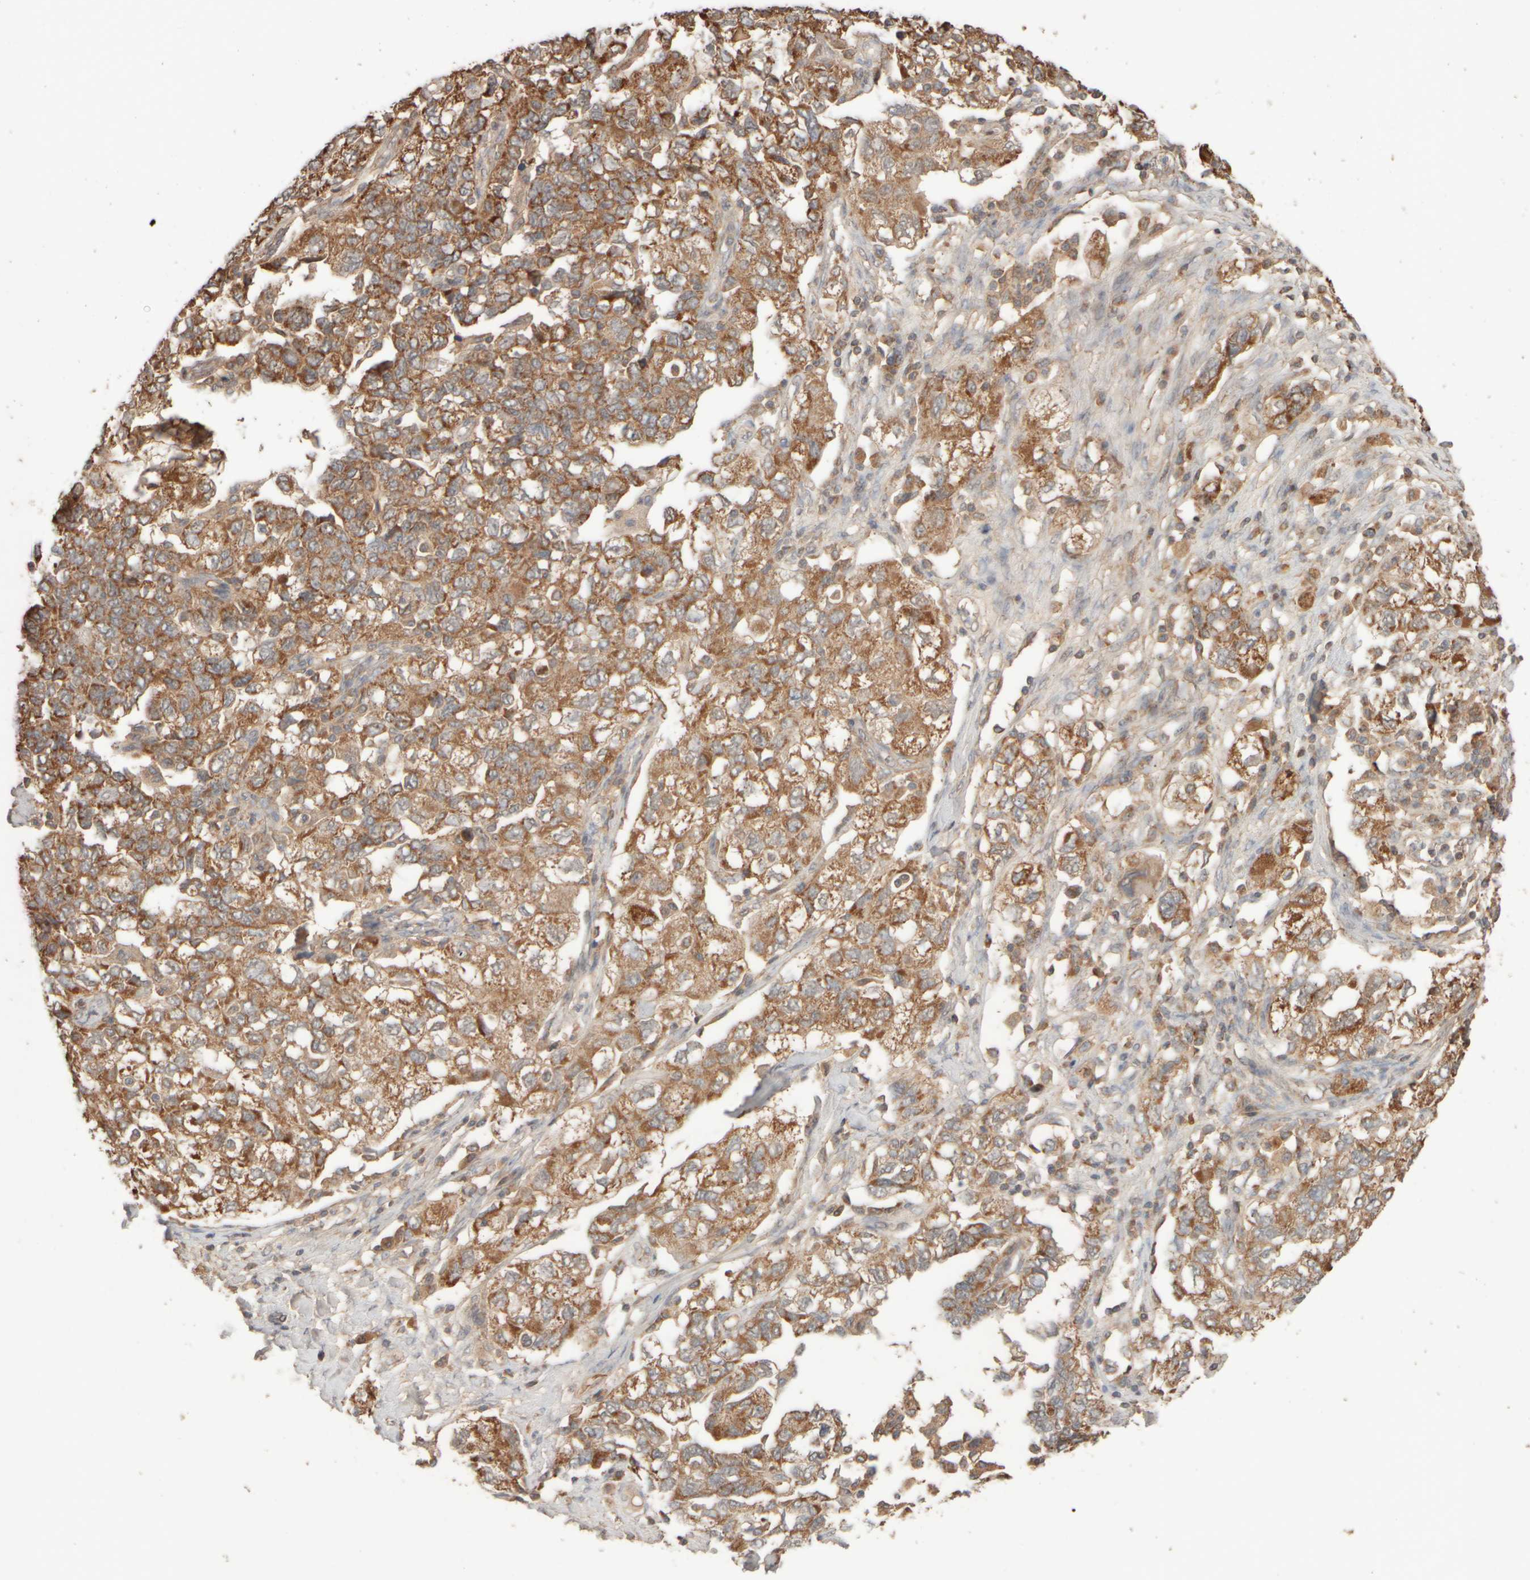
{"staining": {"intensity": "moderate", "quantity": ">75%", "location": "cytoplasmic/membranous"}, "tissue": "ovarian cancer", "cell_type": "Tumor cells", "image_type": "cancer", "snomed": [{"axis": "morphology", "description": "Carcinoma, NOS"}, {"axis": "morphology", "description": "Cystadenocarcinoma, serous, NOS"}, {"axis": "topography", "description": "Ovary"}], "caption": "Serous cystadenocarcinoma (ovarian) stained for a protein exhibits moderate cytoplasmic/membranous positivity in tumor cells. The staining is performed using DAB brown chromogen to label protein expression. The nuclei are counter-stained blue using hematoxylin.", "gene": "EIF2B3", "patient": {"sex": "female", "age": 69}}